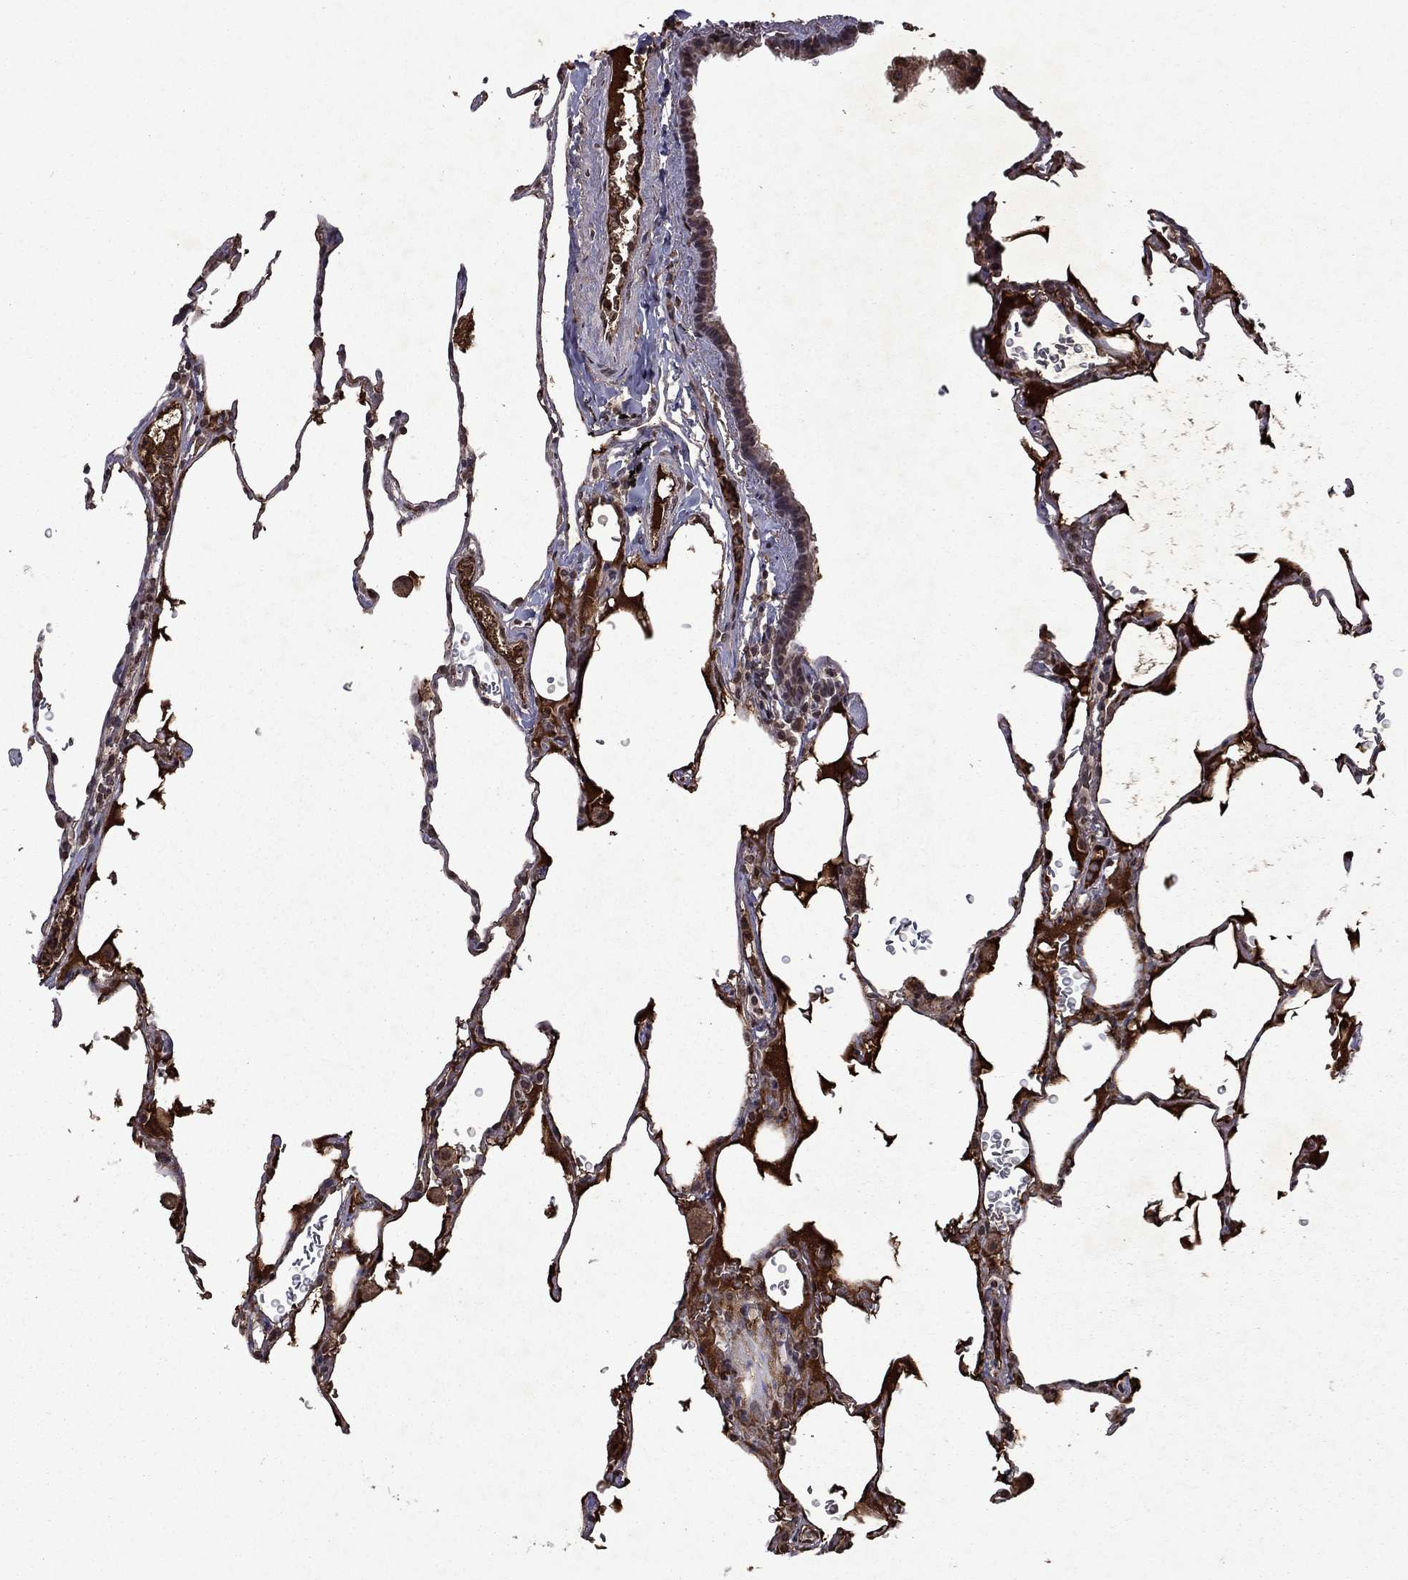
{"staining": {"intensity": "negative", "quantity": "none", "location": "none"}, "tissue": "lung", "cell_type": "Alveolar cells", "image_type": "normal", "snomed": [{"axis": "morphology", "description": "Normal tissue, NOS"}, {"axis": "morphology", "description": "Adenocarcinoma, metastatic, NOS"}, {"axis": "topography", "description": "Lung"}], "caption": "Immunohistochemistry micrograph of unremarkable lung: human lung stained with DAB shows no significant protein positivity in alveolar cells.", "gene": "NLGN1", "patient": {"sex": "male", "age": 45}}